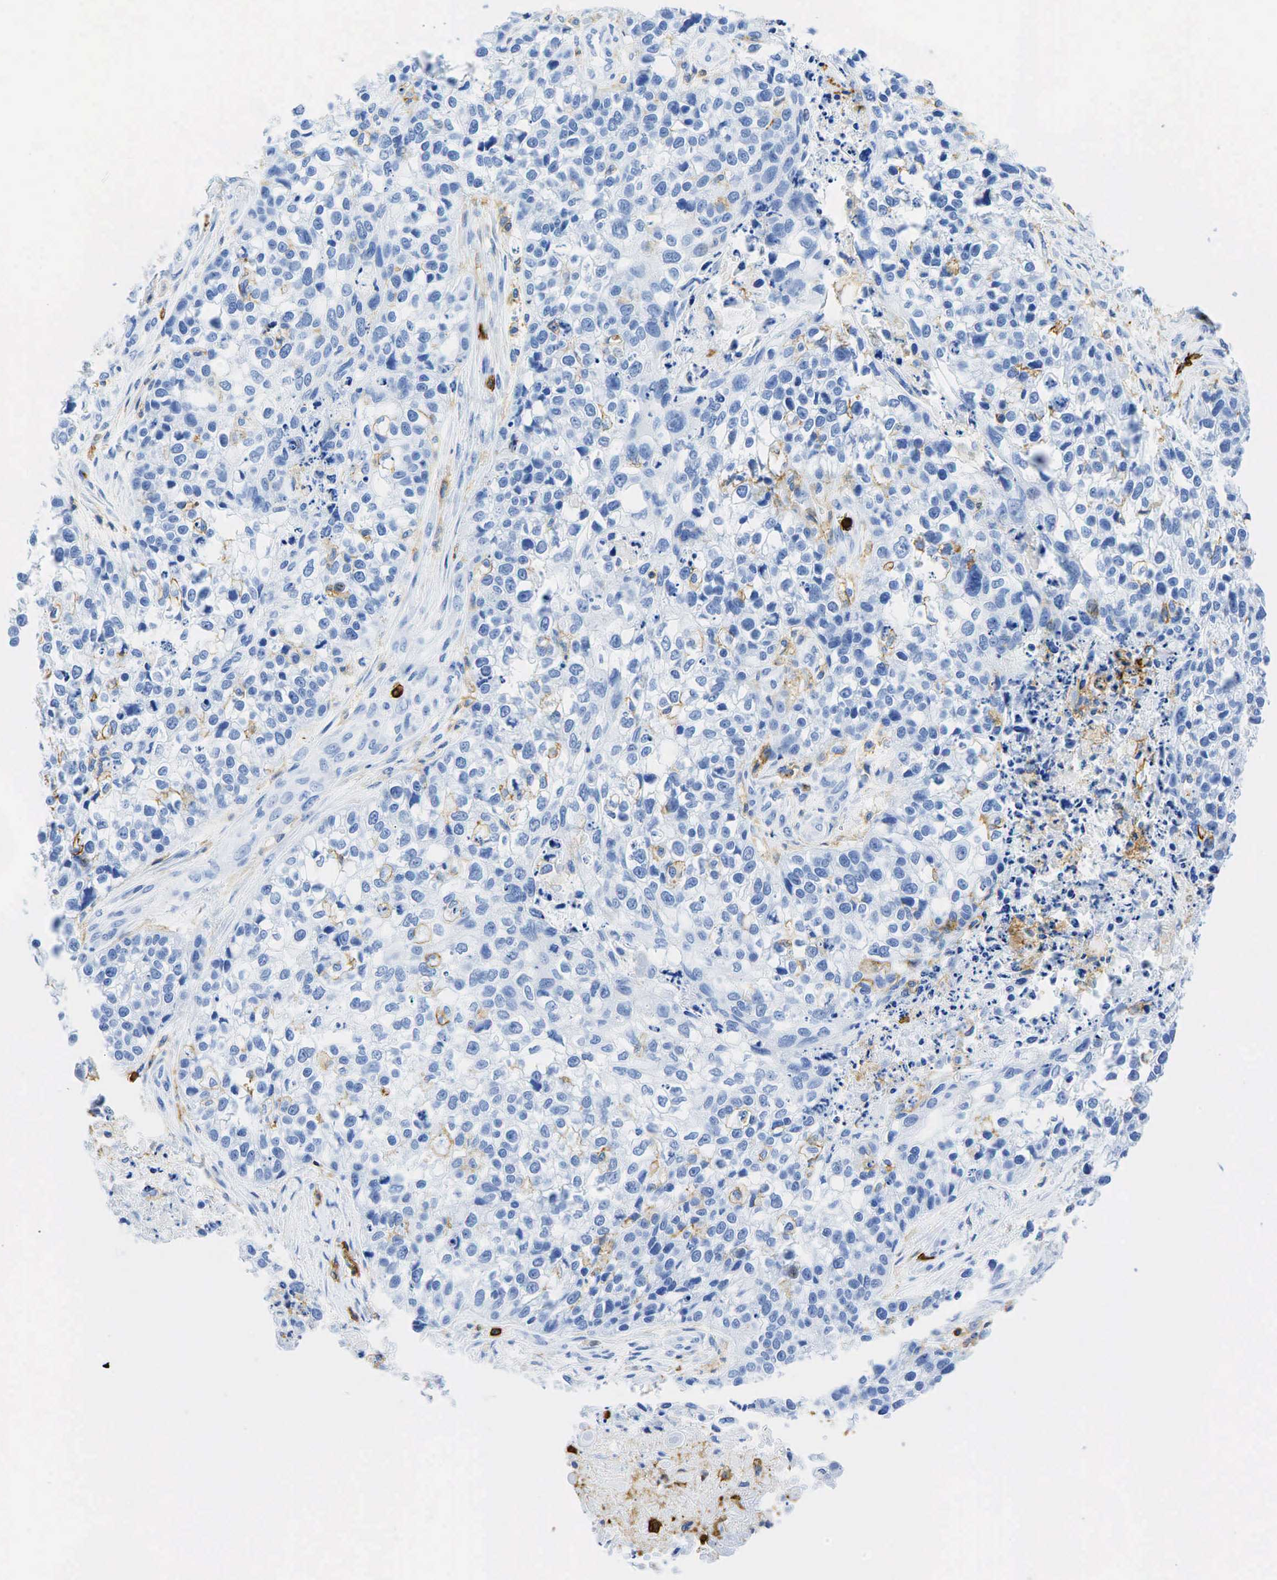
{"staining": {"intensity": "negative", "quantity": "none", "location": "none"}, "tissue": "lung cancer", "cell_type": "Tumor cells", "image_type": "cancer", "snomed": [{"axis": "morphology", "description": "Squamous cell carcinoma, NOS"}, {"axis": "topography", "description": "Lymph node"}, {"axis": "topography", "description": "Lung"}], "caption": "Immunohistochemical staining of human lung cancer (squamous cell carcinoma) displays no significant expression in tumor cells.", "gene": "PTPRC", "patient": {"sex": "male", "age": 74}}